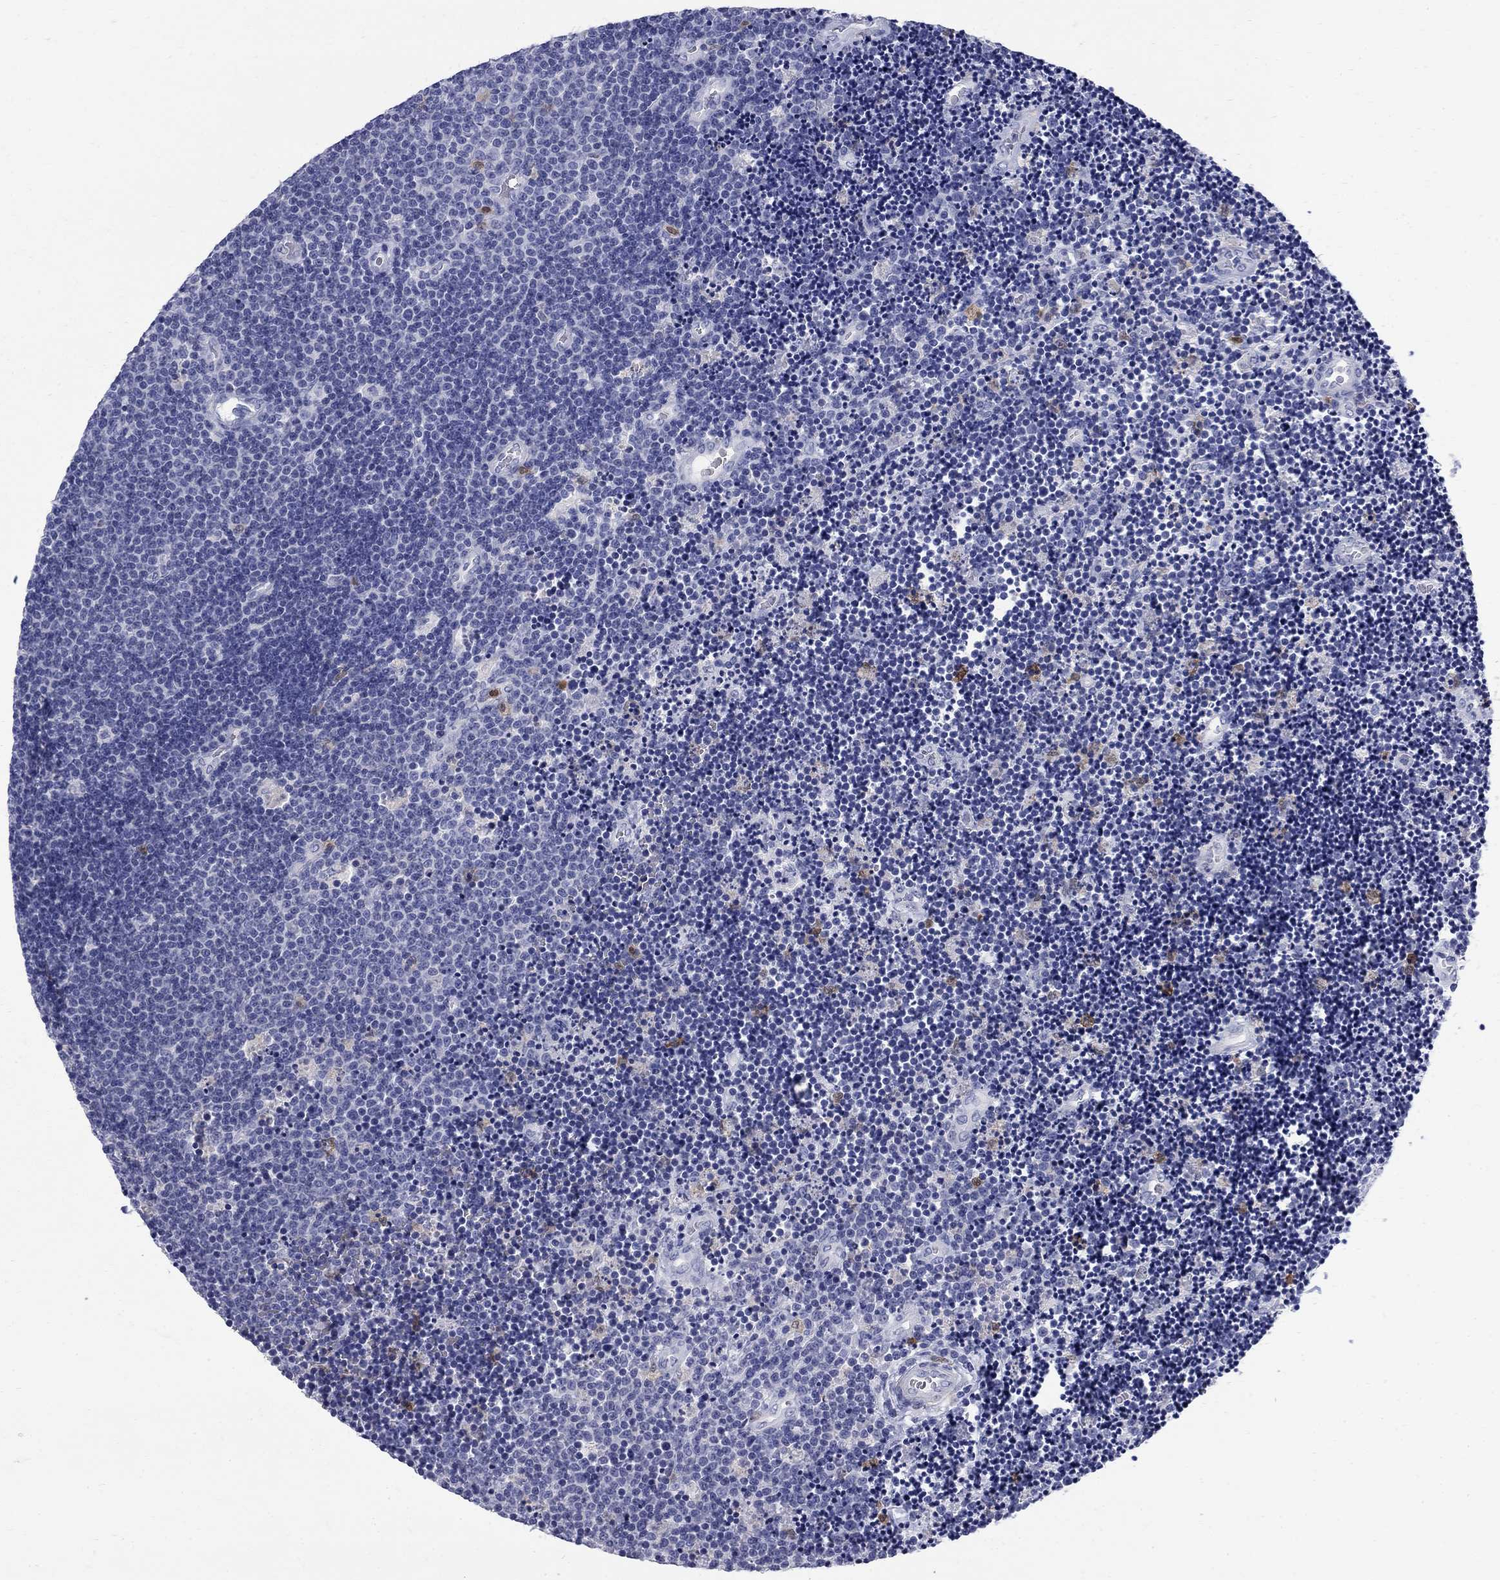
{"staining": {"intensity": "negative", "quantity": "none", "location": "none"}, "tissue": "lymphoma", "cell_type": "Tumor cells", "image_type": "cancer", "snomed": [{"axis": "morphology", "description": "Malignant lymphoma, non-Hodgkin's type, Low grade"}, {"axis": "topography", "description": "Brain"}], "caption": "Immunohistochemical staining of human lymphoma displays no significant positivity in tumor cells. Brightfield microscopy of IHC stained with DAB (3,3'-diaminobenzidine) (brown) and hematoxylin (blue), captured at high magnification.", "gene": "SERPINB2", "patient": {"sex": "female", "age": 66}}